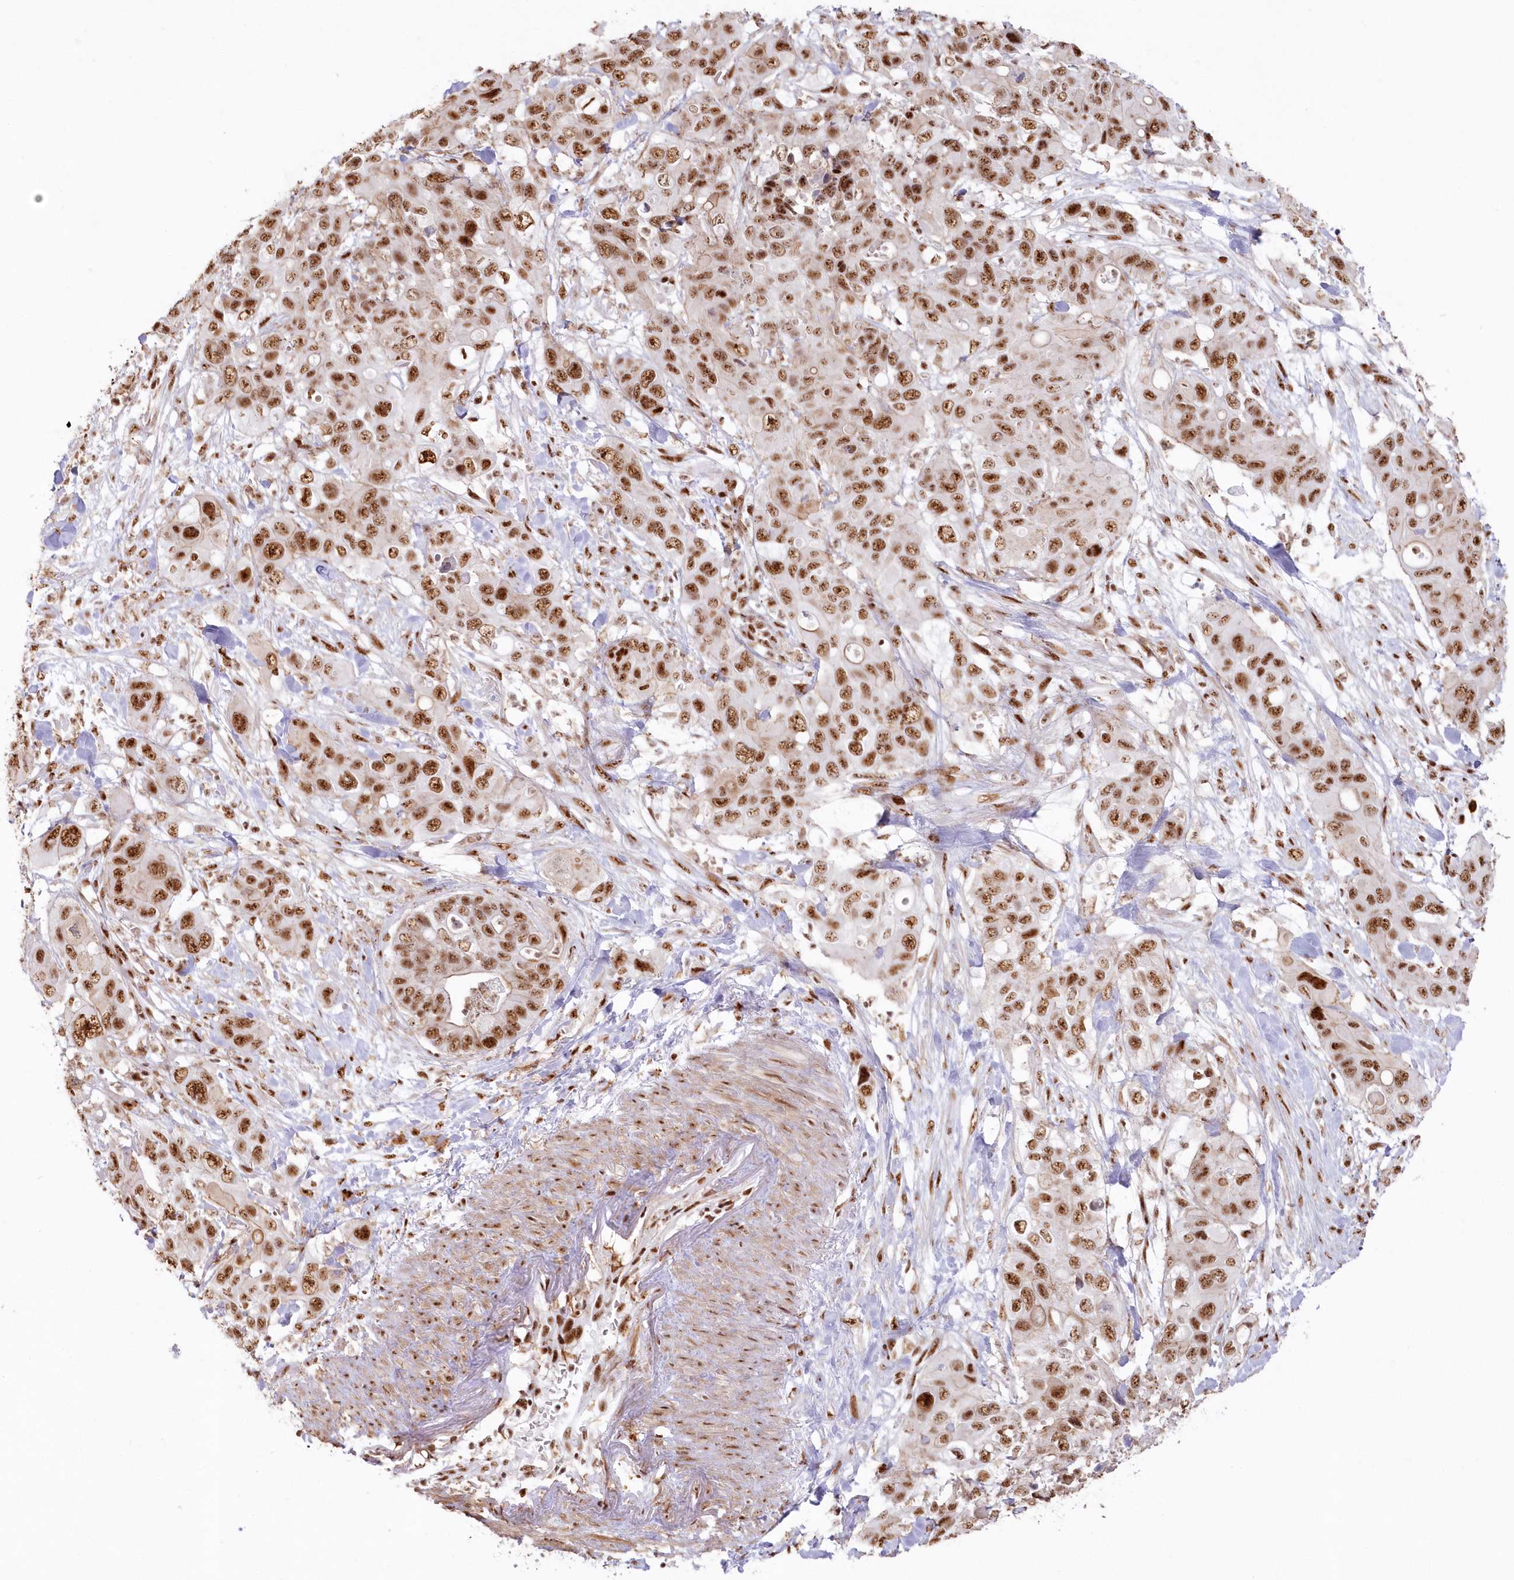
{"staining": {"intensity": "moderate", "quantity": ">75%", "location": "nuclear"}, "tissue": "pancreatic cancer", "cell_type": "Tumor cells", "image_type": "cancer", "snomed": [{"axis": "morphology", "description": "Adenocarcinoma, NOS"}, {"axis": "topography", "description": "Pancreas"}], "caption": "IHC (DAB (3,3'-diaminobenzidine)) staining of pancreatic adenocarcinoma reveals moderate nuclear protein expression in approximately >75% of tumor cells. Immunohistochemistry stains the protein of interest in brown and the nuclei are stained blue.", "gene": "DDX46", "patient": {"sex": "female", "age": 71}}